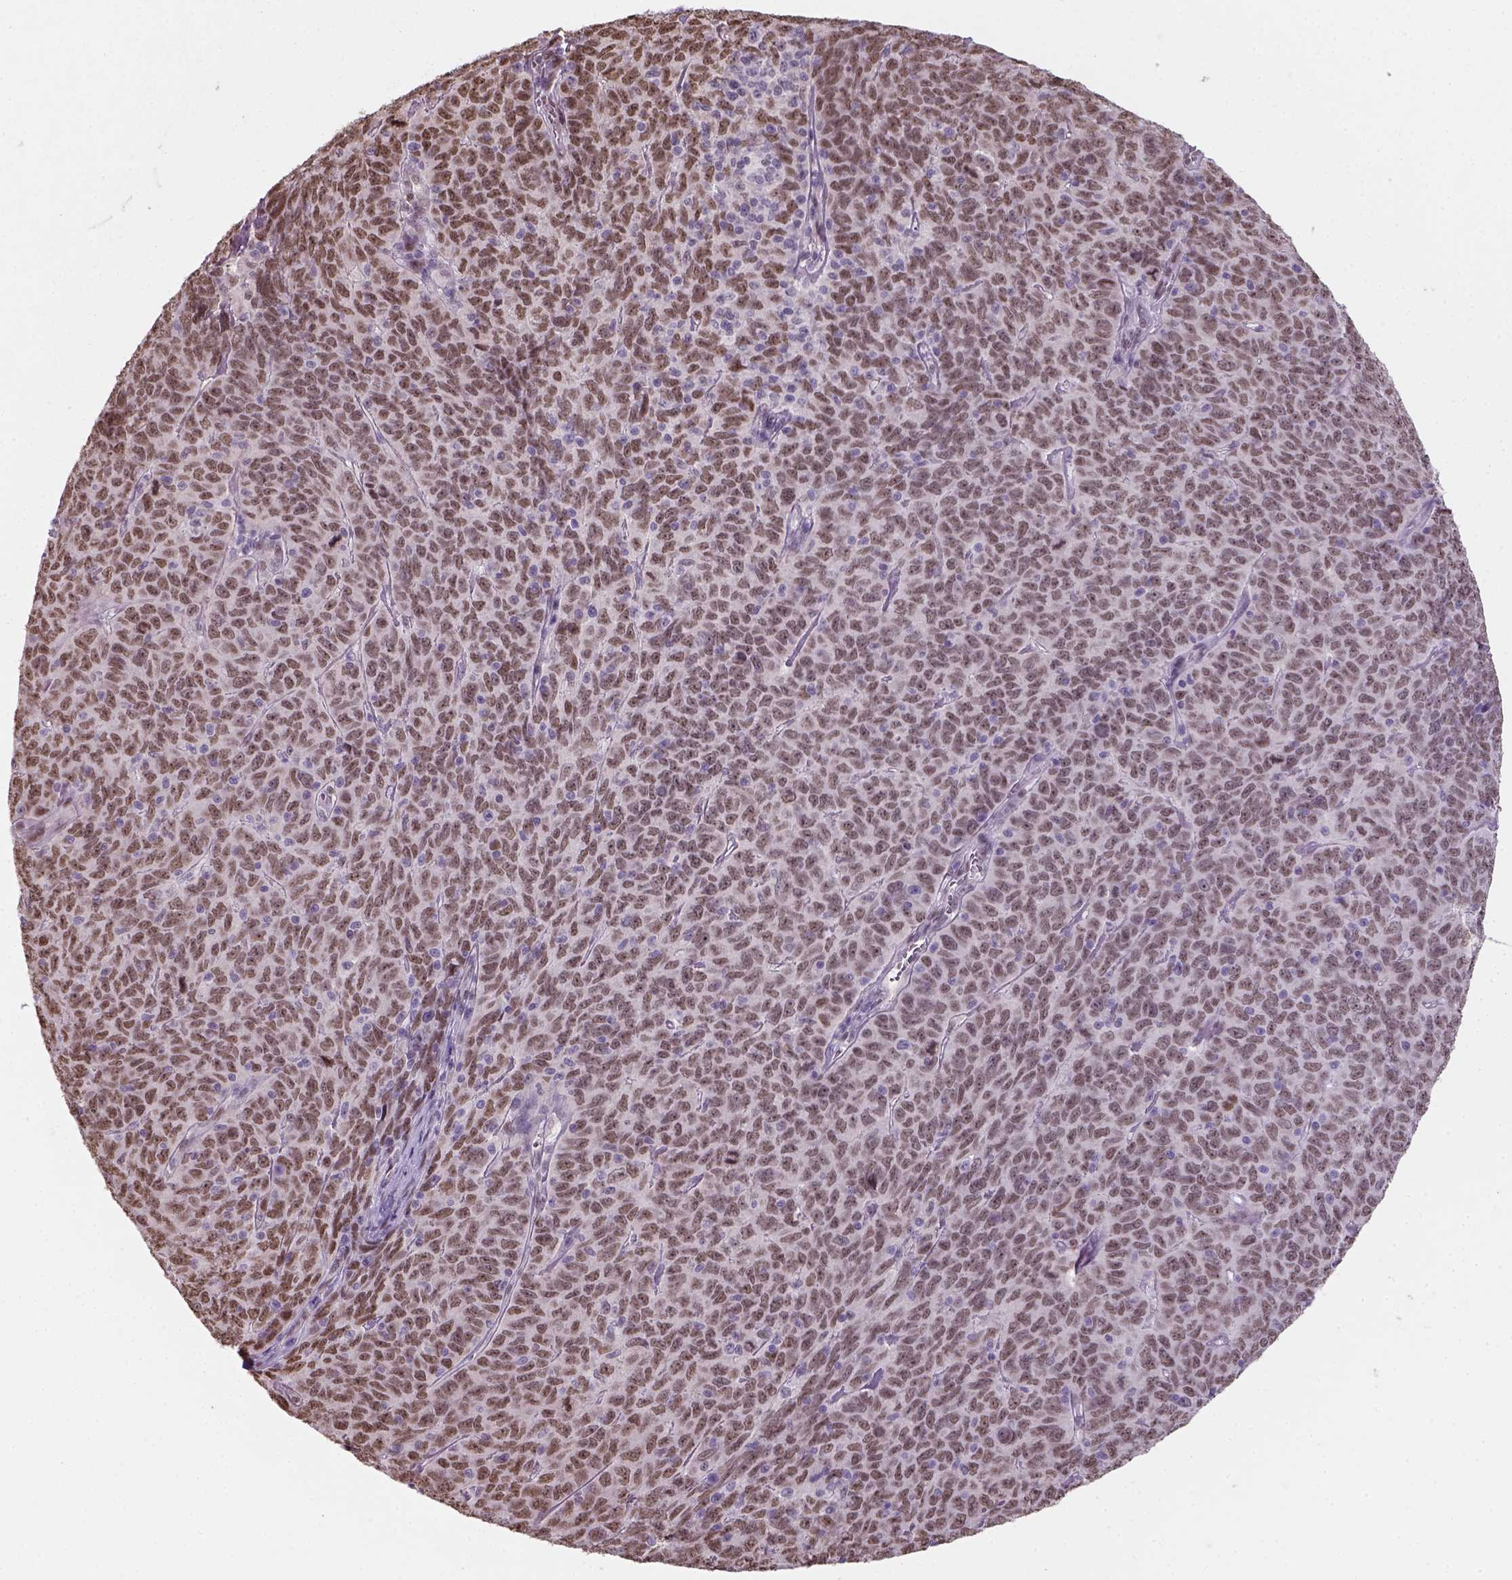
{"staining": {"intensity": "moderate", "quantity": ">75%", "location": "nuclear"}, "tissue": "skin cancer", "cell_type": "Tumor cells", "image_type": "cancer", "snomed": [{"axis": "morphology", "description": "Squamous cell carcinoma, NOS"}, {"axis": "topography", "description": "Skin"}, {"axis": "topography", "description": "Anal"}], "caption": "Squamous cell carcinoma (skin) was stained to show a protein in brown. There is medium levels of moderate nuclear expression in approximately >75% of tumor cells. (DAB IHC, brown staining for protein, blue staining for nuclei).", "gene": "C1orf112", "patient": {"sex": "female", "age": 51}}